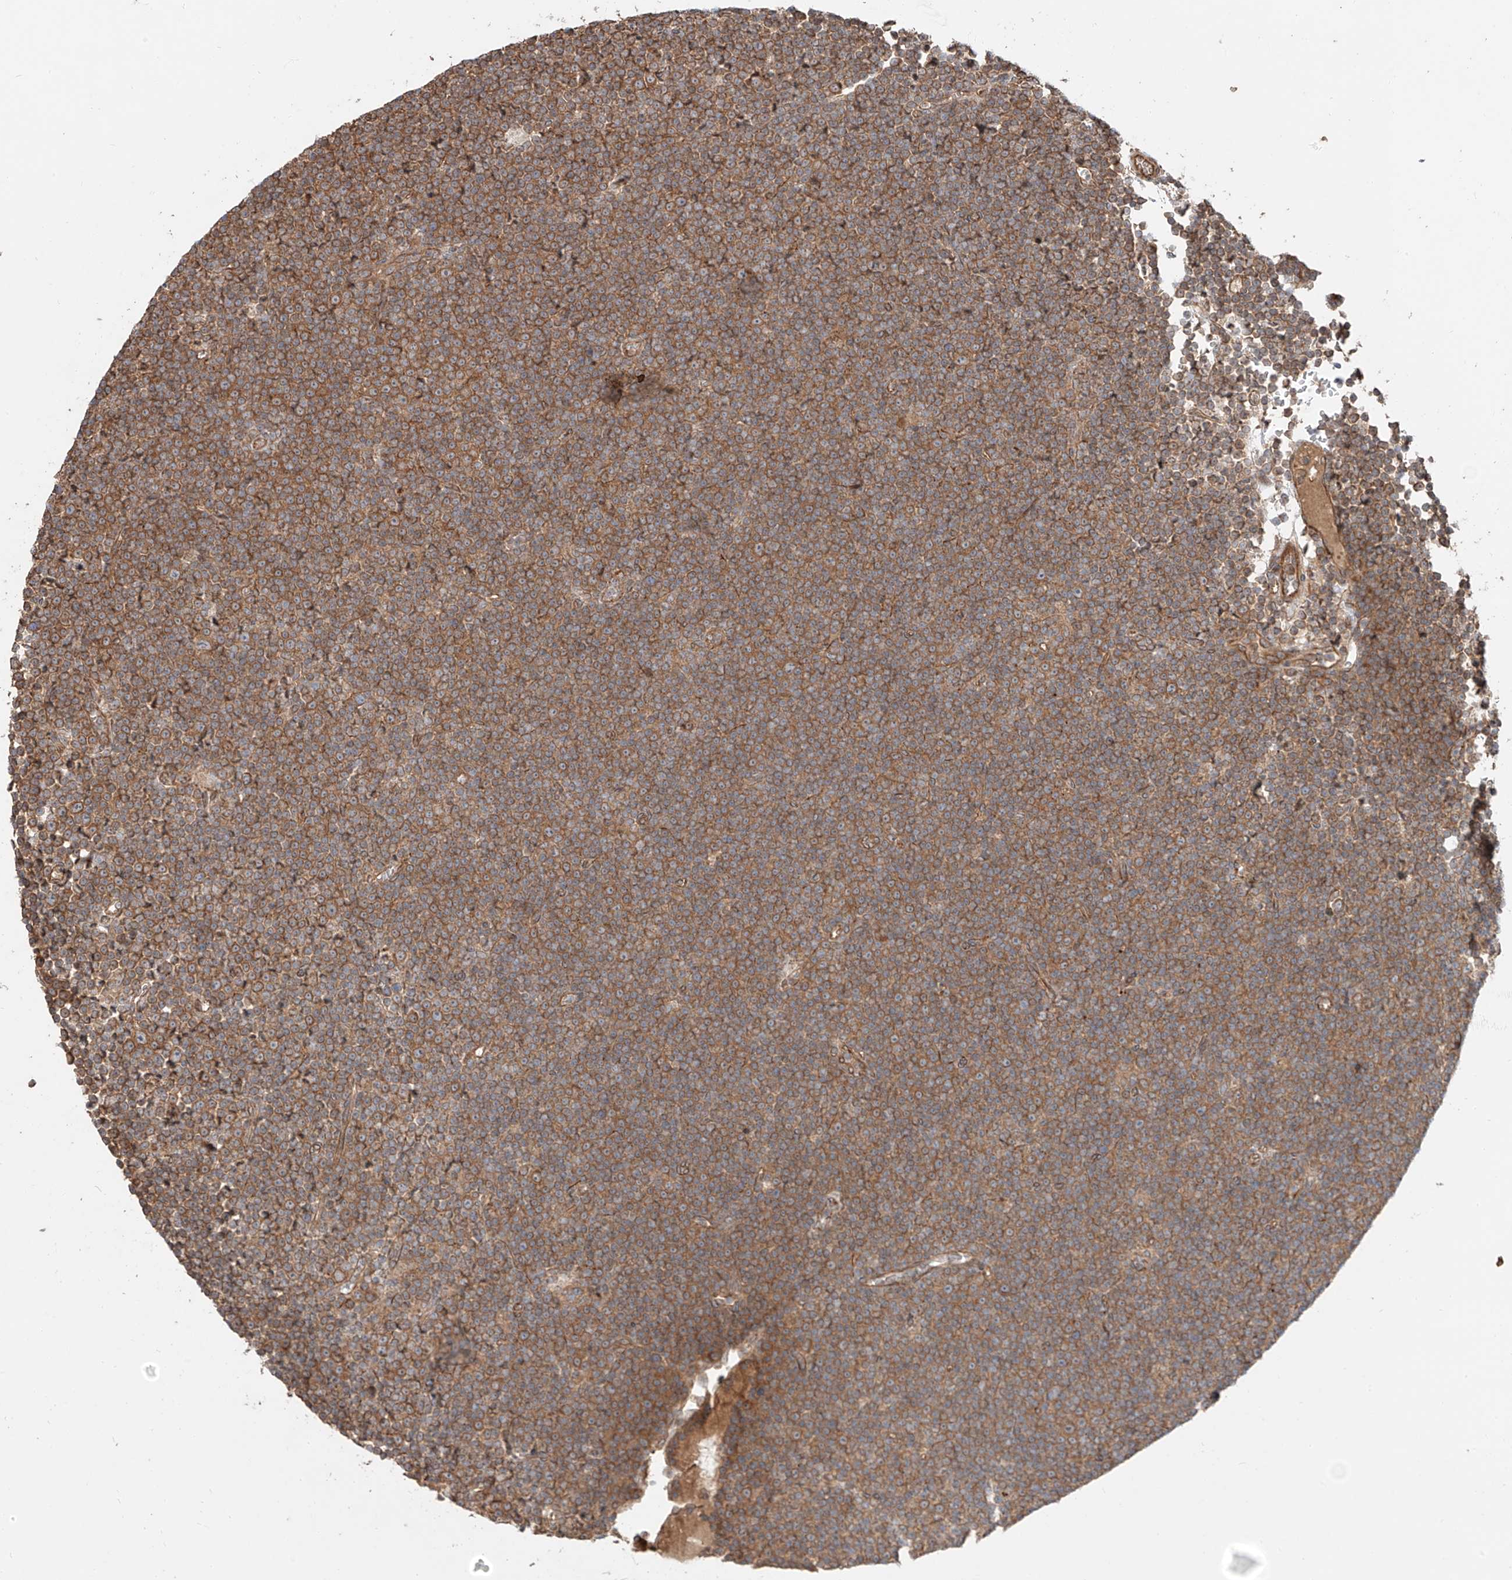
{"staining": {"intensity": "moderate", "quantity": ">75%", "location": "cytoplasmic/membranous"}, "tissue": "lymphoma", "cell_type": "Tumor cells", "image_type": "cancer", "snomed": [{"axis": "morphology", "description": "Malignant lymphoma, non-Hodgkin's type, Low grade"}, {"axis": "topography", "description": "Lymph node"}], "caption": "An immunohistochemistry (IHC) image of neoplastic tissue is shown. Protein staining in brown shows moderate cytoplasmic/membranous positivity in lymphoma within tumor cells.", "gene": "CEP162", "patient": {"sex": "female", "age": 67}}